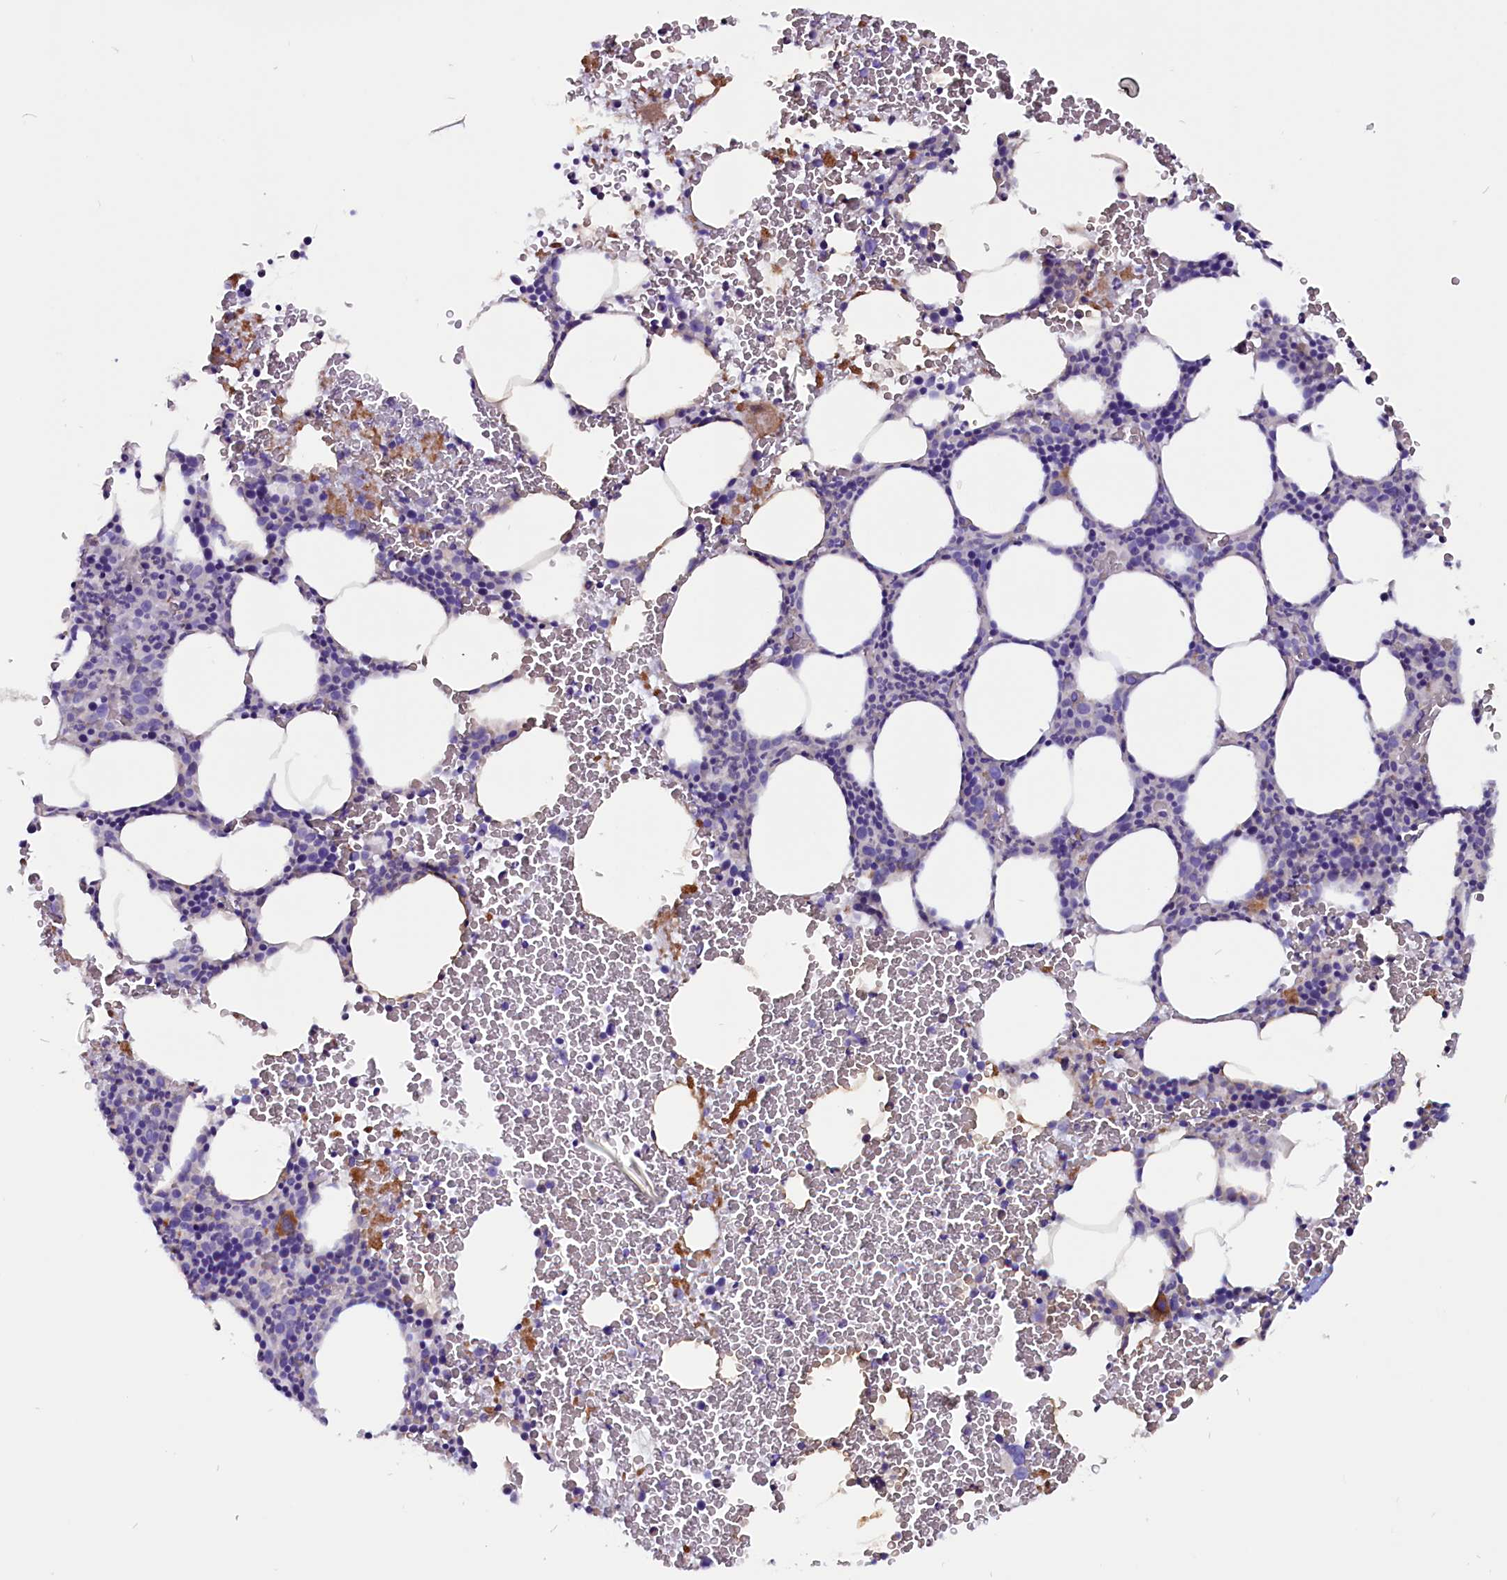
{"staining": {"intensity": "moderate", "quantity": "<25%", "location": "cytoplasmic/membranous"}, "tissue": "bone marrow", "cell_type": "Hematopoietic cells", "image_type": "normal", "snomed": [{"axis": "morphology", "description": "Normal tissue, NOS"}, {"axis": "morphology", "description": "Inflammation, NOS"}, {"axis": "topography", "description": "Bone marrow"}], "caption": "Moderate cytoplasmic/membranous protein positivity is identified in approximately <25% of hematopoietic cells in bone marrow.", "gene": "ZNF749", "patient": {"sex": "female", "age": 78}}